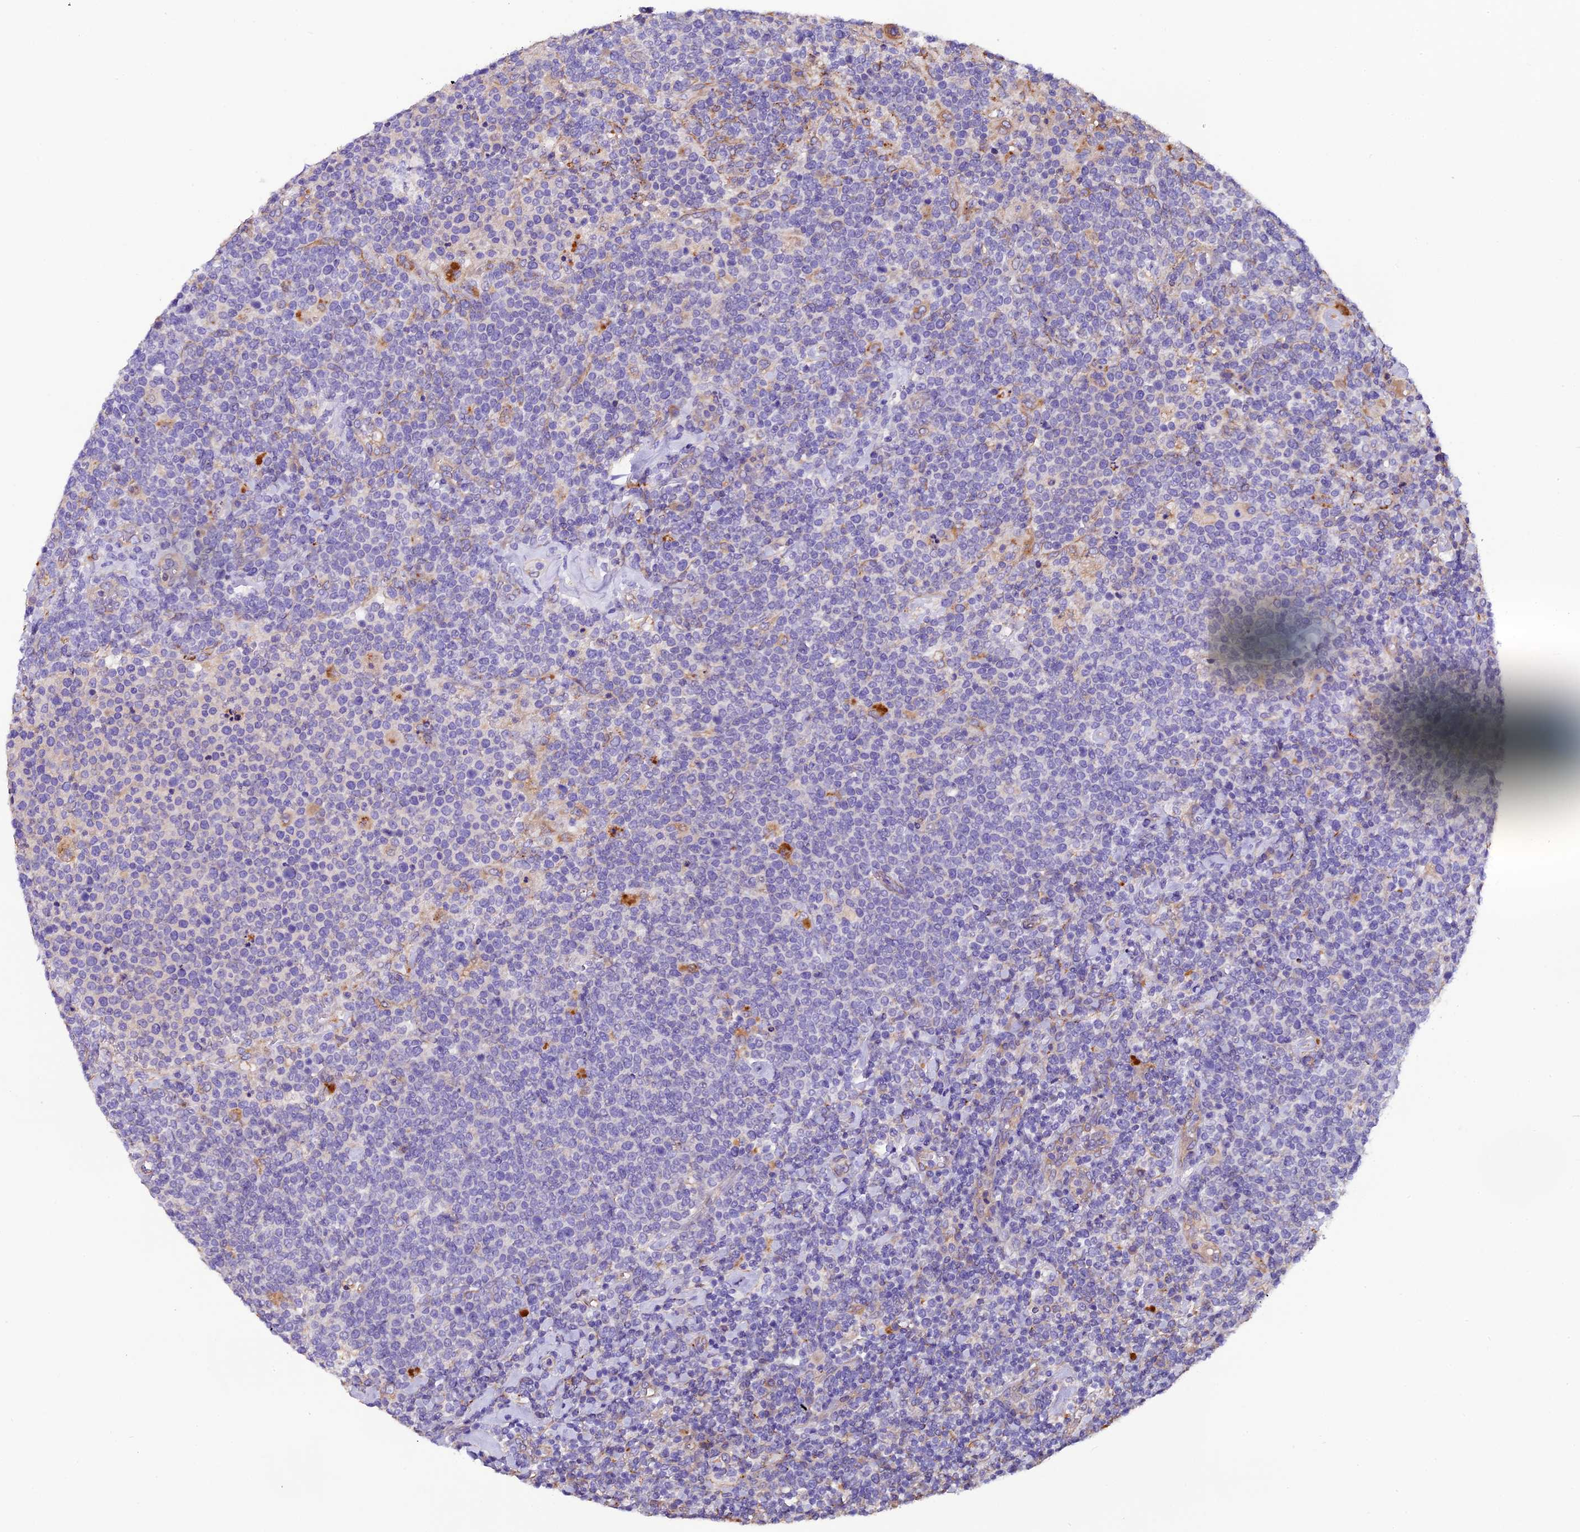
{"staining": {"intensity": "negative", "quantity": "none", "location": "none"}, "tissue": "lymphoma", "cell_type": "Tumor cells", "image_type": "cancer", "snomed": [{"axis": "morphology", "description": "Malignant lymphoma, non-Hodgkin's type, High grade"}, {"axis": "topography", "description": "Lymph node"}], "caption": "DAB immunohistochemical staining of human malignant lymphoma, non-Hodgkin's type (high-grade) exhibits no significant staining in tumor cells. (Immunohistochemistry (ihc), brightfield microscopy, high magnification).", "gene": "CLN5", "patient": {"sex": "male", "age": 61}}